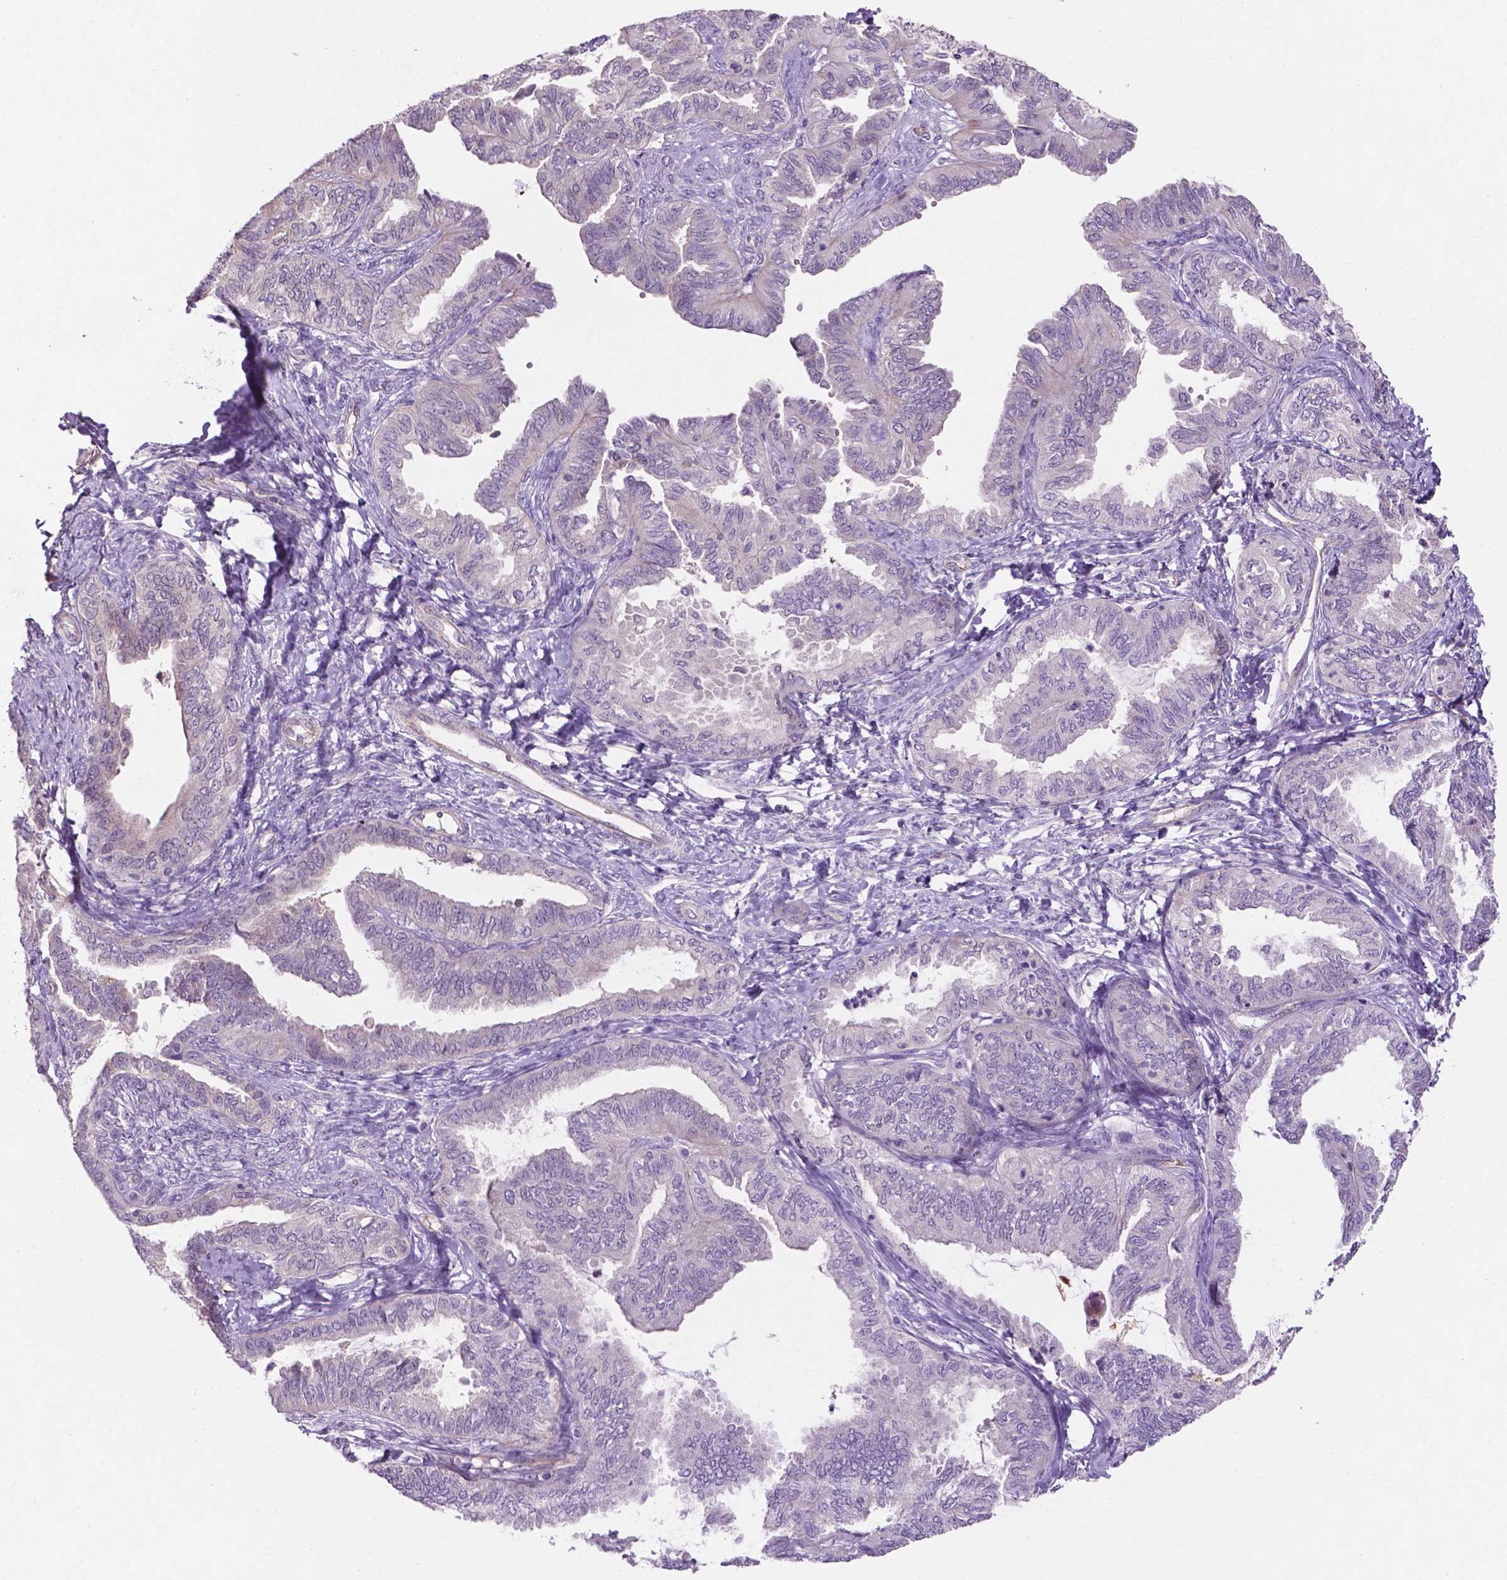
{"staining": {"intensity": "negative", "quantity": "none", "location": "none"}, "tissue": "ovarian cancer", "cell_type": "Tumor cells", "image_type": "cancer", "snomed": [{"axis": "morphology", "description": "Carcinoma, endometroid"}, {"axis": "topography", "description": "Ovary"}], "caption": "Ovarian cancer was stained to show a protein in brown. There is no significant positivity in tumor cells.", "gene": "ARL5C", "patient": {"sex": "female", "age": 70}}